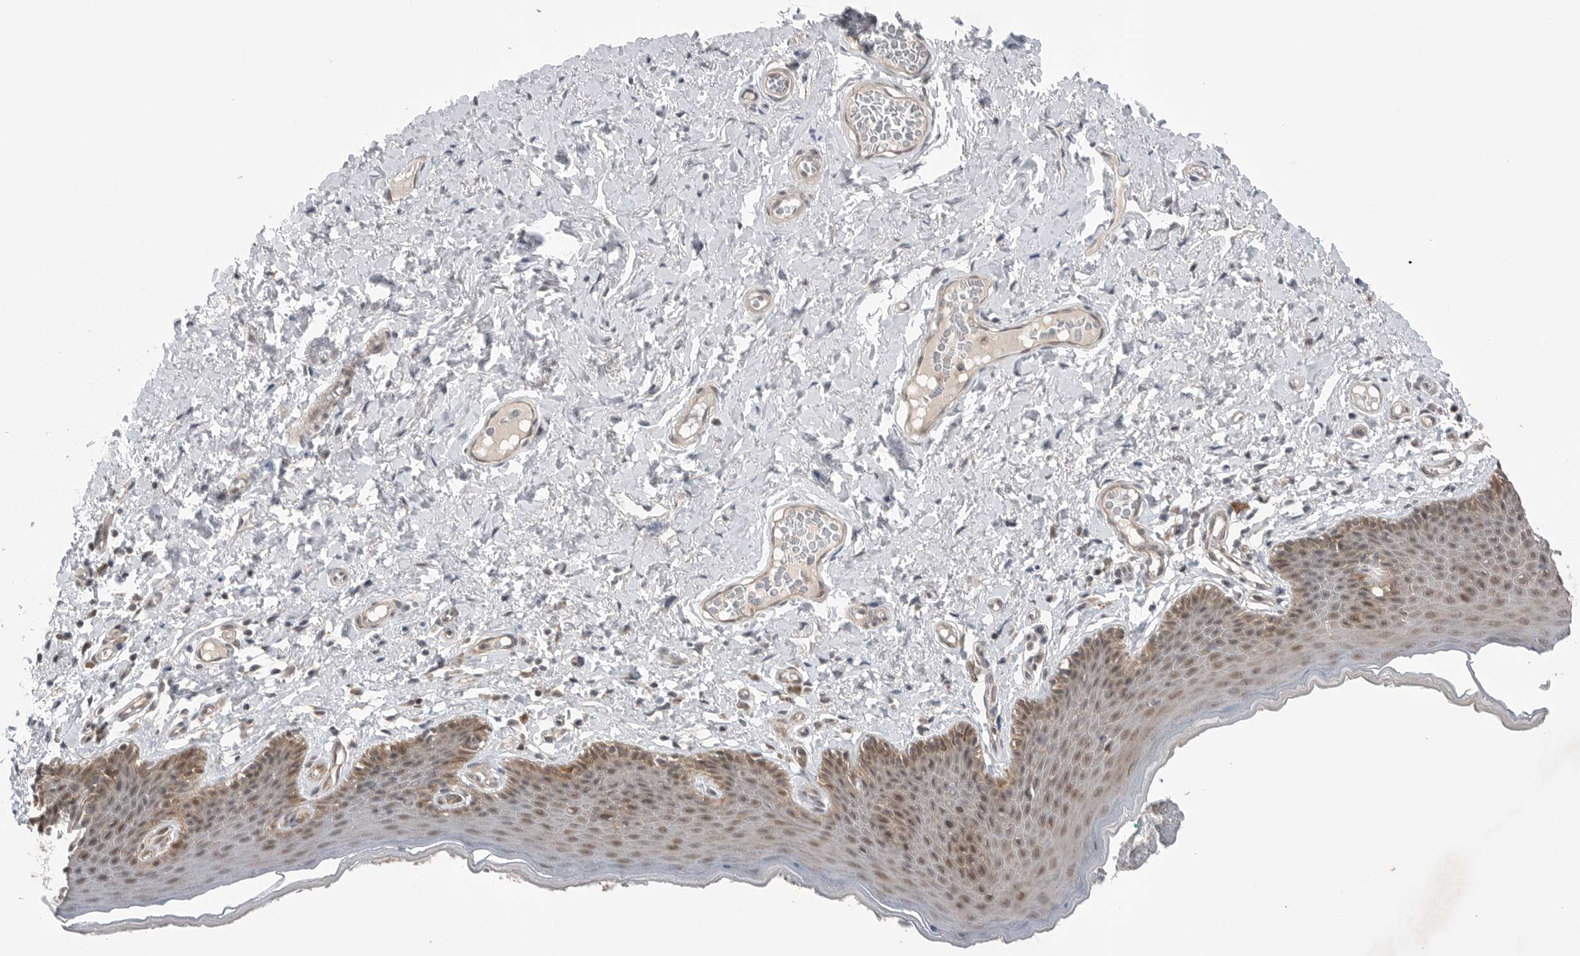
{"staining": {"intensity": "moderate", "quantity": "25%-75%", "location": "cytoplasmic/membranous,nuclear"}, "tissue": "skin", "cell_type": "Epidermal cells", "image_type": "normal", "snomed": [{"axis": "morphology", "description": "Normal tissue, NOS"}, {"axis": "topography", "description": "Vulva"}], "caption": "Moderate cytoplasmic/membranous,nuclear expression for a protein is seen in approximately 25%-75% of epidermal cells of benign skin using immunohistochemistry.", "gene": "NTAQ1", "patient": {"sex": "female", "age": 66}}